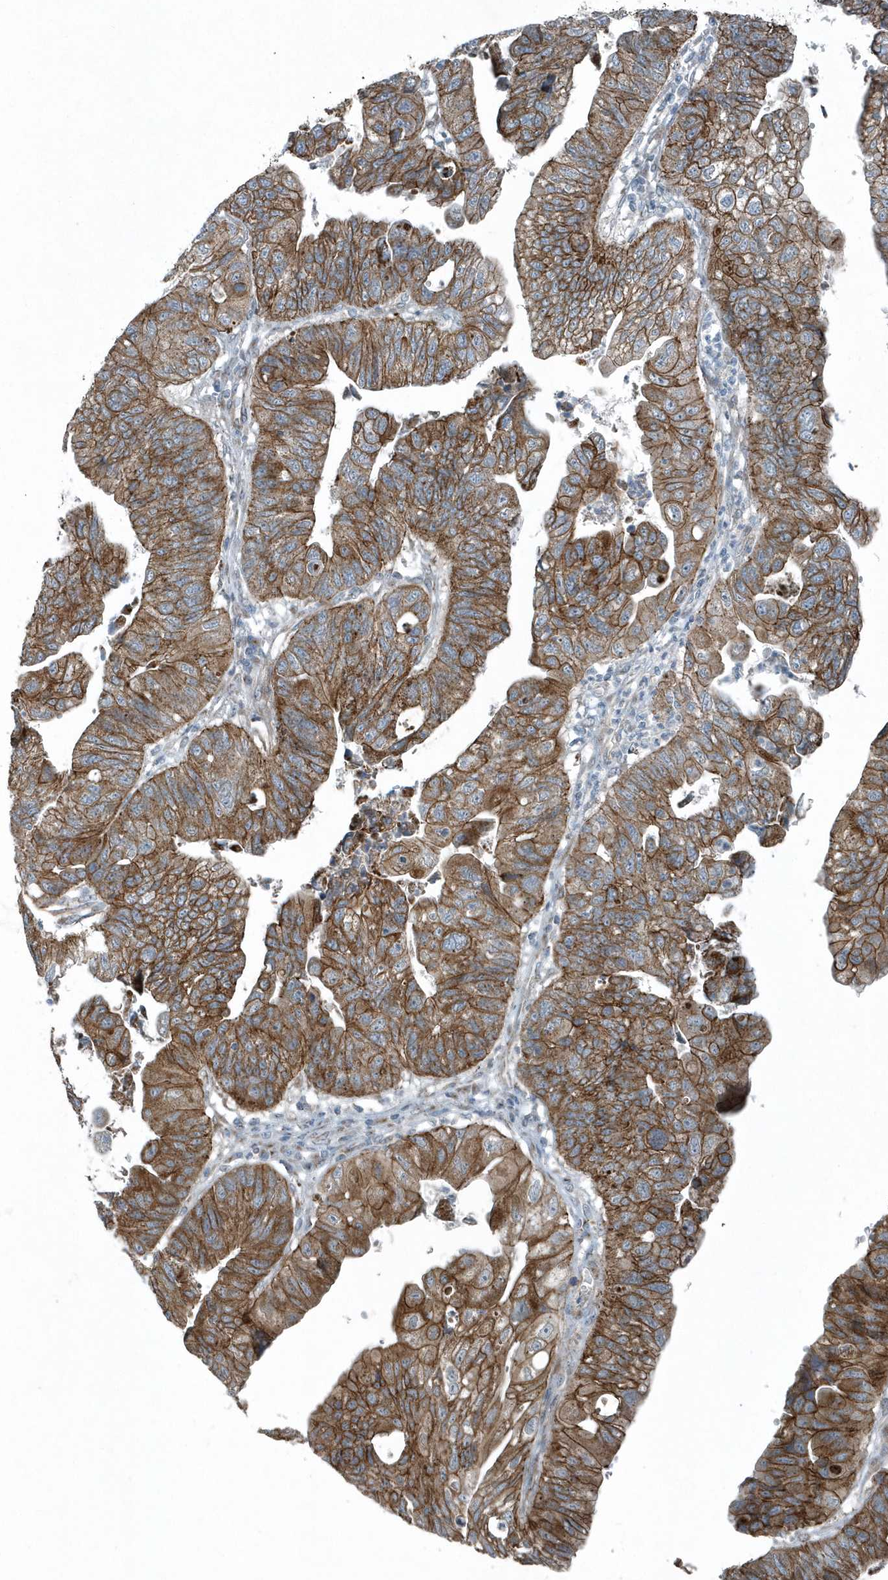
{"staining": {"intensity": "strong", "quantity": ">75%", "location": "cytoplasmic/membranous"}, "tissue": "stomach cancer", "cell_type": "Tumor cells", "image_type": "cancer", "snomed": [{"axis": "morphology", "description": "Adenocarcinoma, NOS"}, {"axis": "topography", "description": "Stomach"}], "caption": "This photomicrograph demonstrates immunohistochemistry staining of stomach cancer, with high strong cytoplasmic/membranous expression in about >75% of tumor cells.", "gene": "GCC2", "patient": {"sex": "male", "age": 59}}